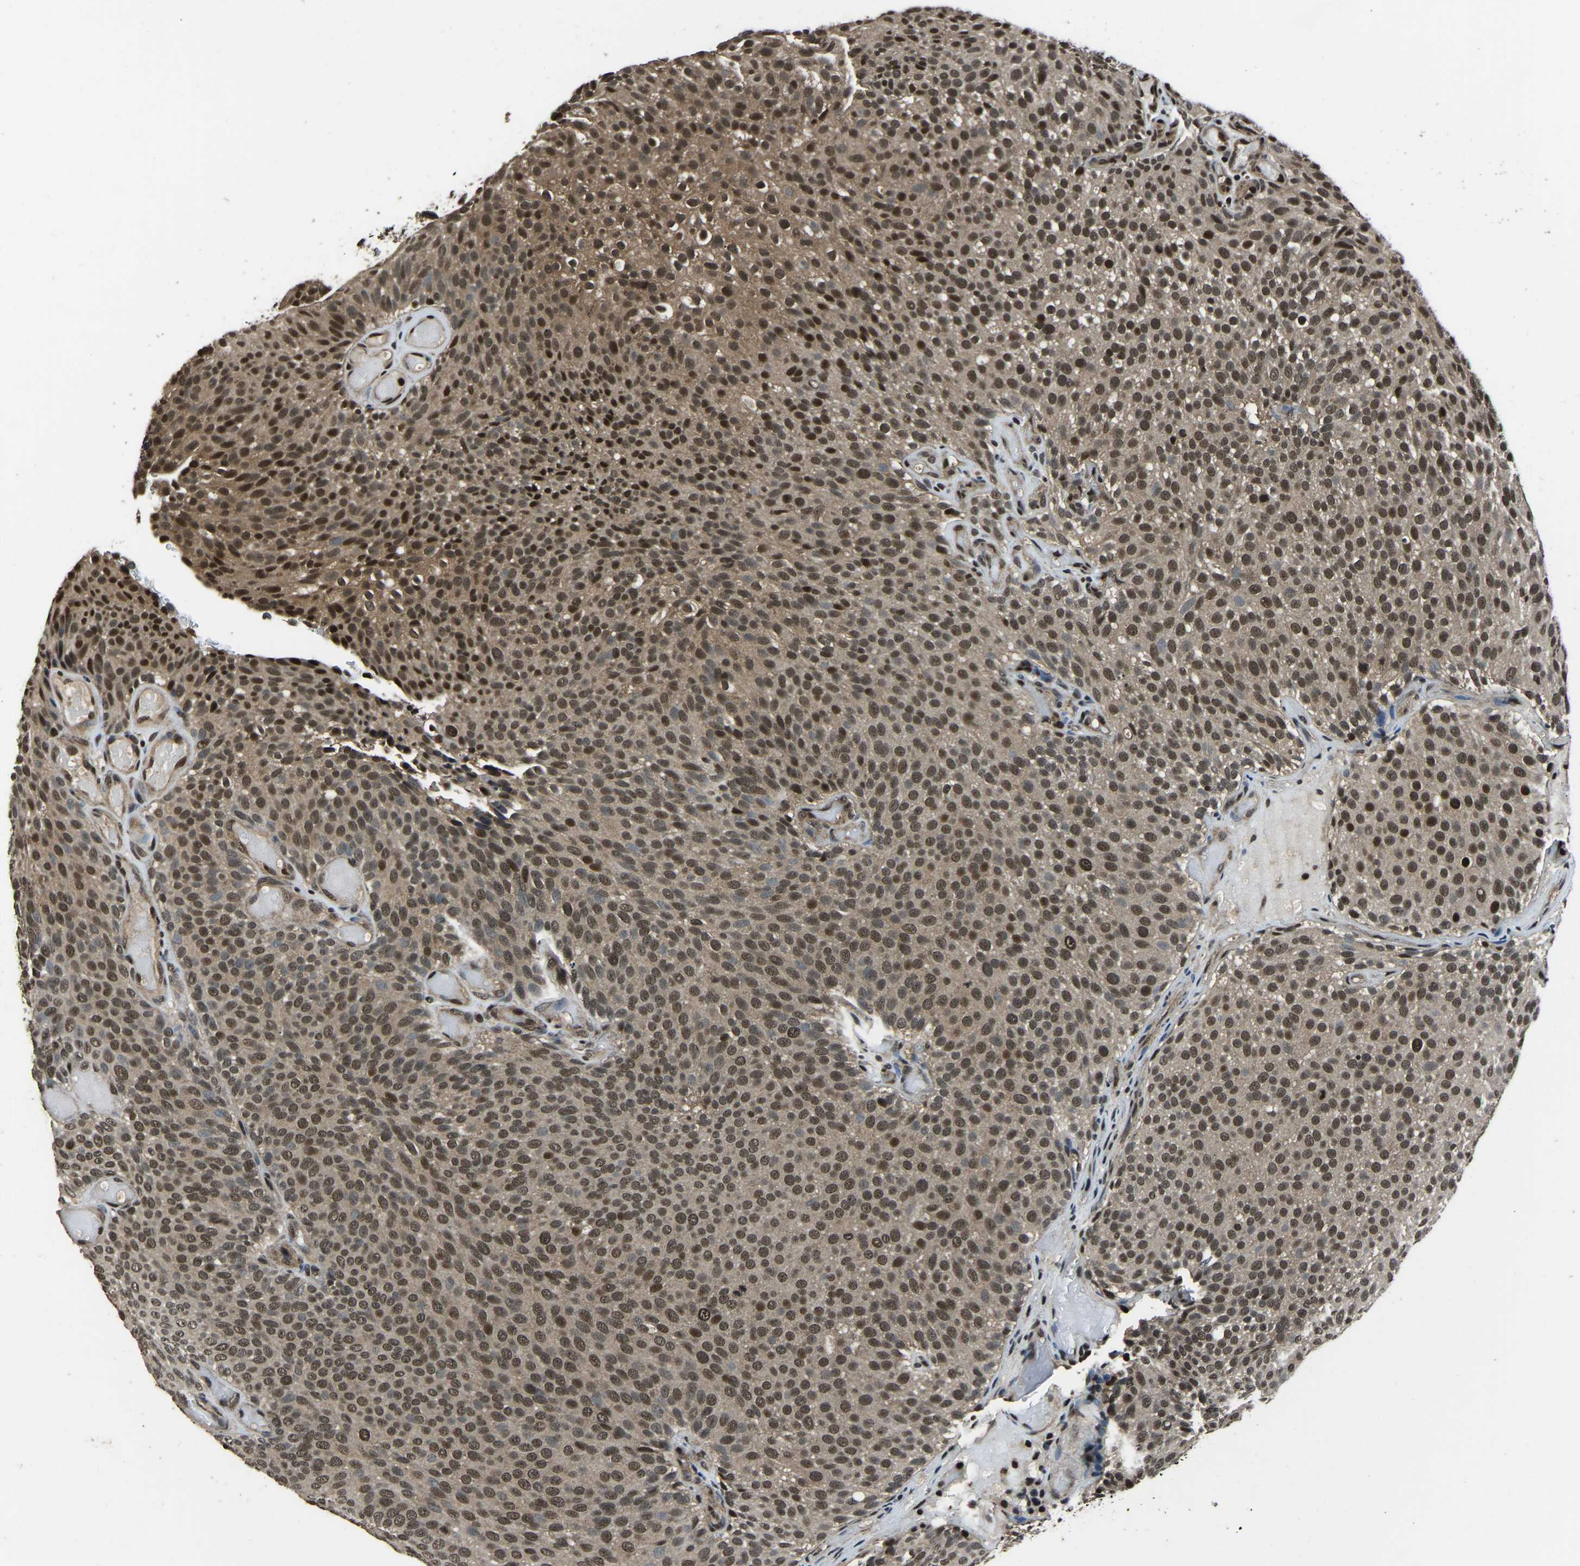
{"staining": {"intensity": "moderate", "quantity": ">75%", "location": "cytoplasmic/membranous,nuclear"}, "tissue": "urothelial cancer", "cell_type": "Tumor cells", "image_type": "cancer", "snomed": [{"axis": "morphology", "description": "Urothelial carcinoma, Low grade"}, {"axis": "topography", "description": "Urinary bladder"}], "caption": "Urothelial carcinoma (low-grade) tissue reveals moderate cytoplasmic/membranous and nuclear staining in about >75% of tumor cells", "gene": "ANKIB1", "patient": {"sex": "male", "age": 78}}